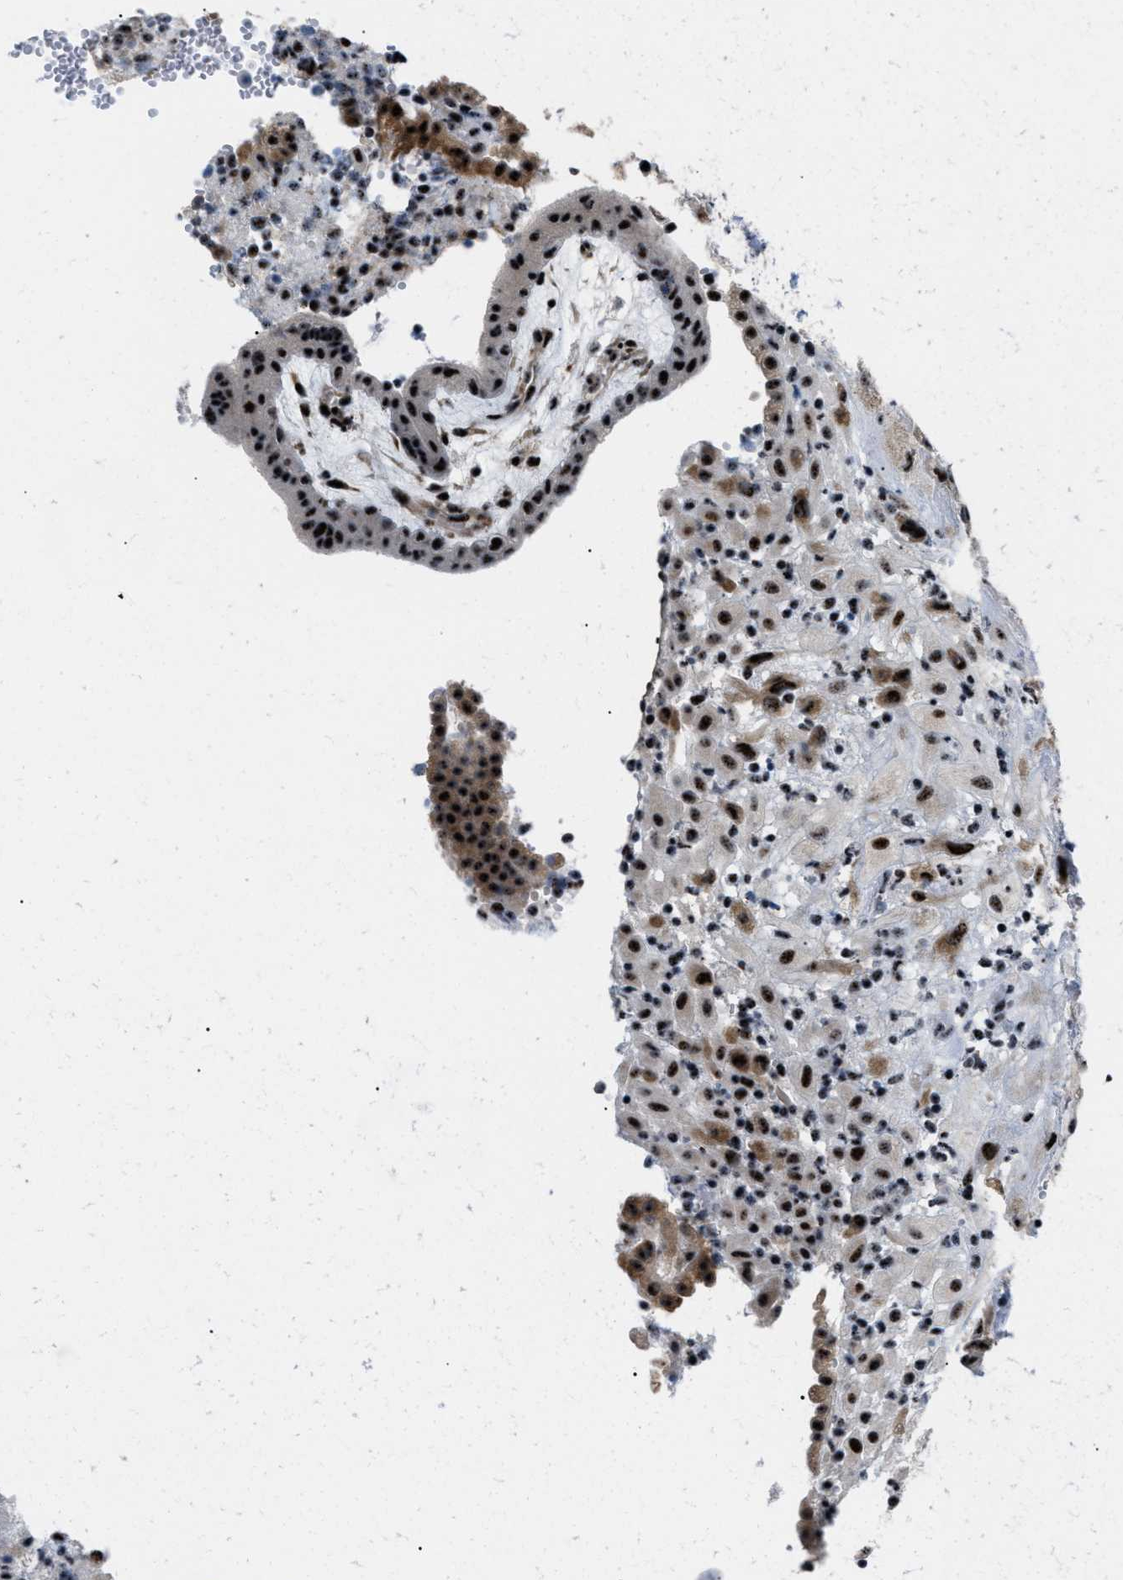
{"staining": {"intensity": "strong", "quantity": "25%-75%", "location": "cytoplasmic/membranous,nuclear"}, "tissue": "placenta", "cell_type": "Decidual cells", "image_type": "normal", "snomed": [{"axis": "morphology", "description": "Normal tissue, NOS"}, {"axis": "topography", "description": "Placenta"}], "caption": "Protein analysis of benign placenta displays strong cytoplasmic/membranous,nuclear staining in approximately 25%-75% of decidual cells.", "gene": "CDR2", "patient": {"sex": "female", "age": 18}}